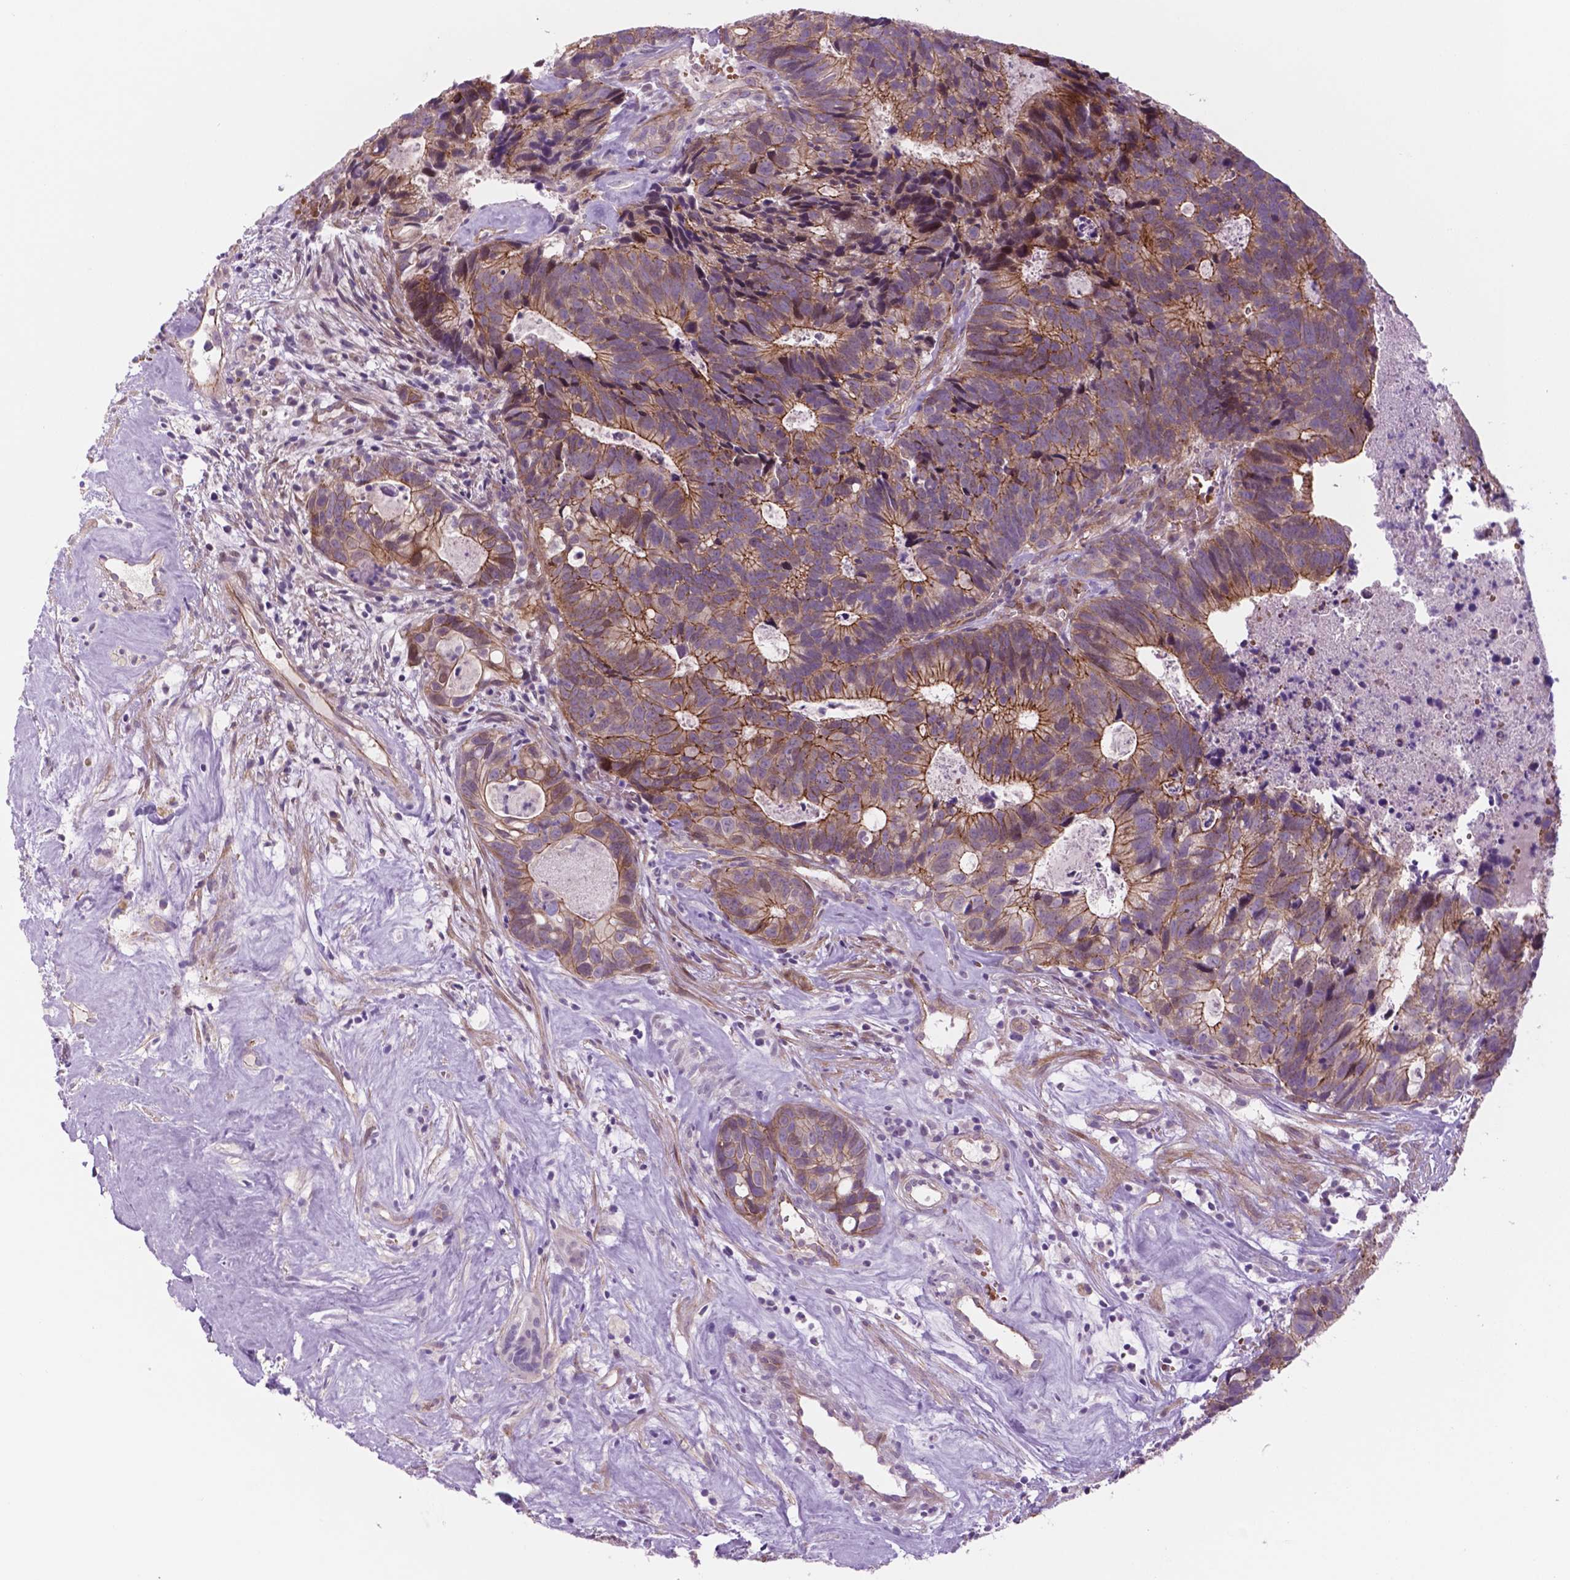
{"staining": {"intensity": "moderate", "quantity": ">75%", "location": "cytoplasmic/membranous"}, "tissue": "head and neck cancer", "cell_type": "Tumor cells", "image_type": "cancer", "snomed": [{"axis": "morphology", "description": "Adenocarcinoma, NOS"}, {"axis": "topography", "description": "Head-Neck"}], "caption": "An immunohistochemistry histopathology image of neoplastic tissue is shown. Protein staining in brown labels moderate cytoplasmic/membranous positivity in adenocarcinoma (head and neck) within tumor cells.", "gene": "RND3", "patient": {"sex": "male", "age": 62}}